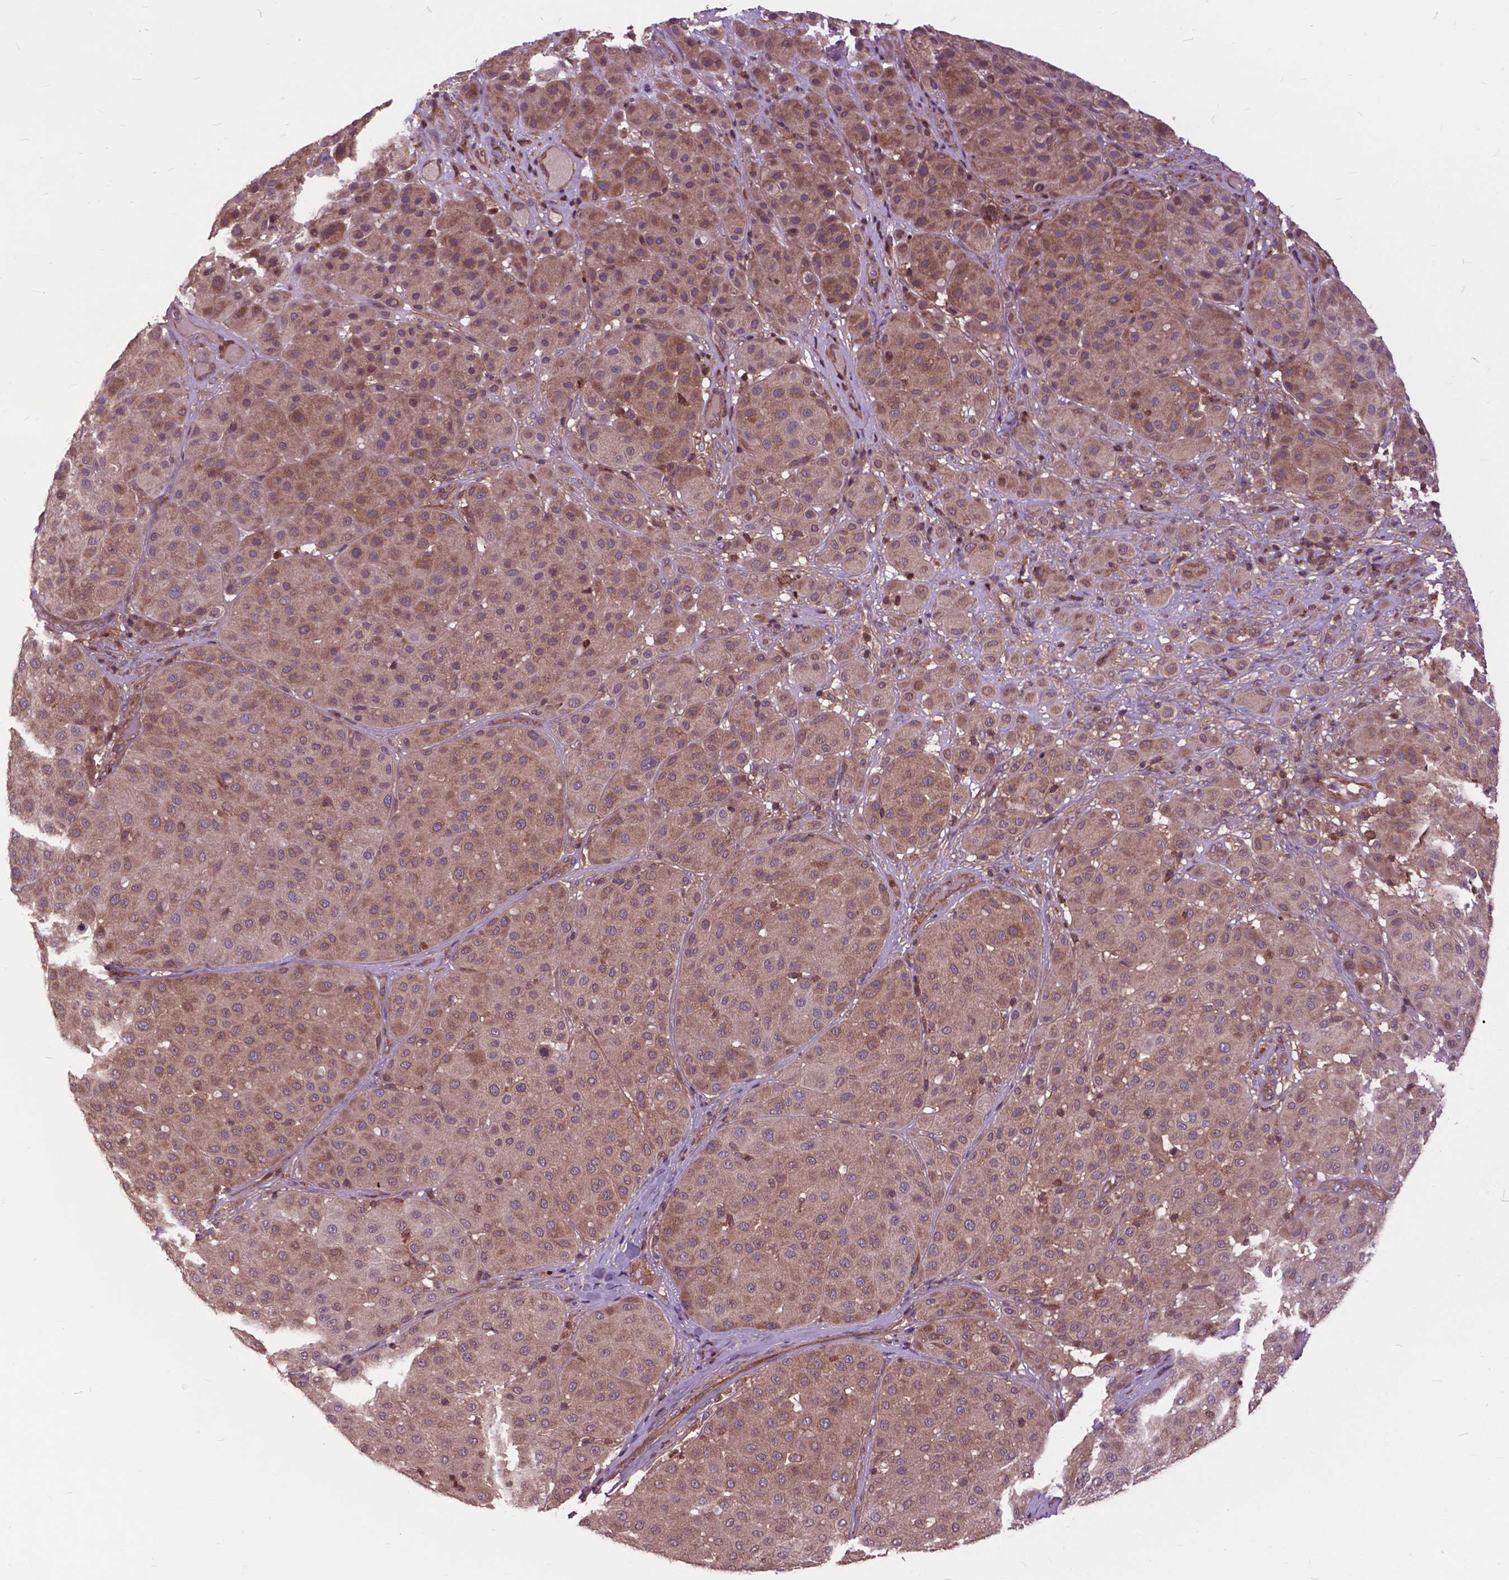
{"staining": {"intensity": "moderate", "quantity": ">75%", "location": "cytoplasmic/membranous"}, "tissue": "melanoma", "cell_type": "Tumor cells", "image_type": "cancer", "snomed": [{"axis": "morphology", "description": "Malignant melanoma, Metastatic site"}, {"axis": "topography", "description": "Smooth muscle"}], "caption": "High-power microscopy captured an immunohistochemistry photomicrograph of melanoma, revealing moderate cytoplasmic/membranous positivity in approximately >75% of tumor cells.", "gene": "ARAF", "patient": {"sex": "male", "age": 41}}